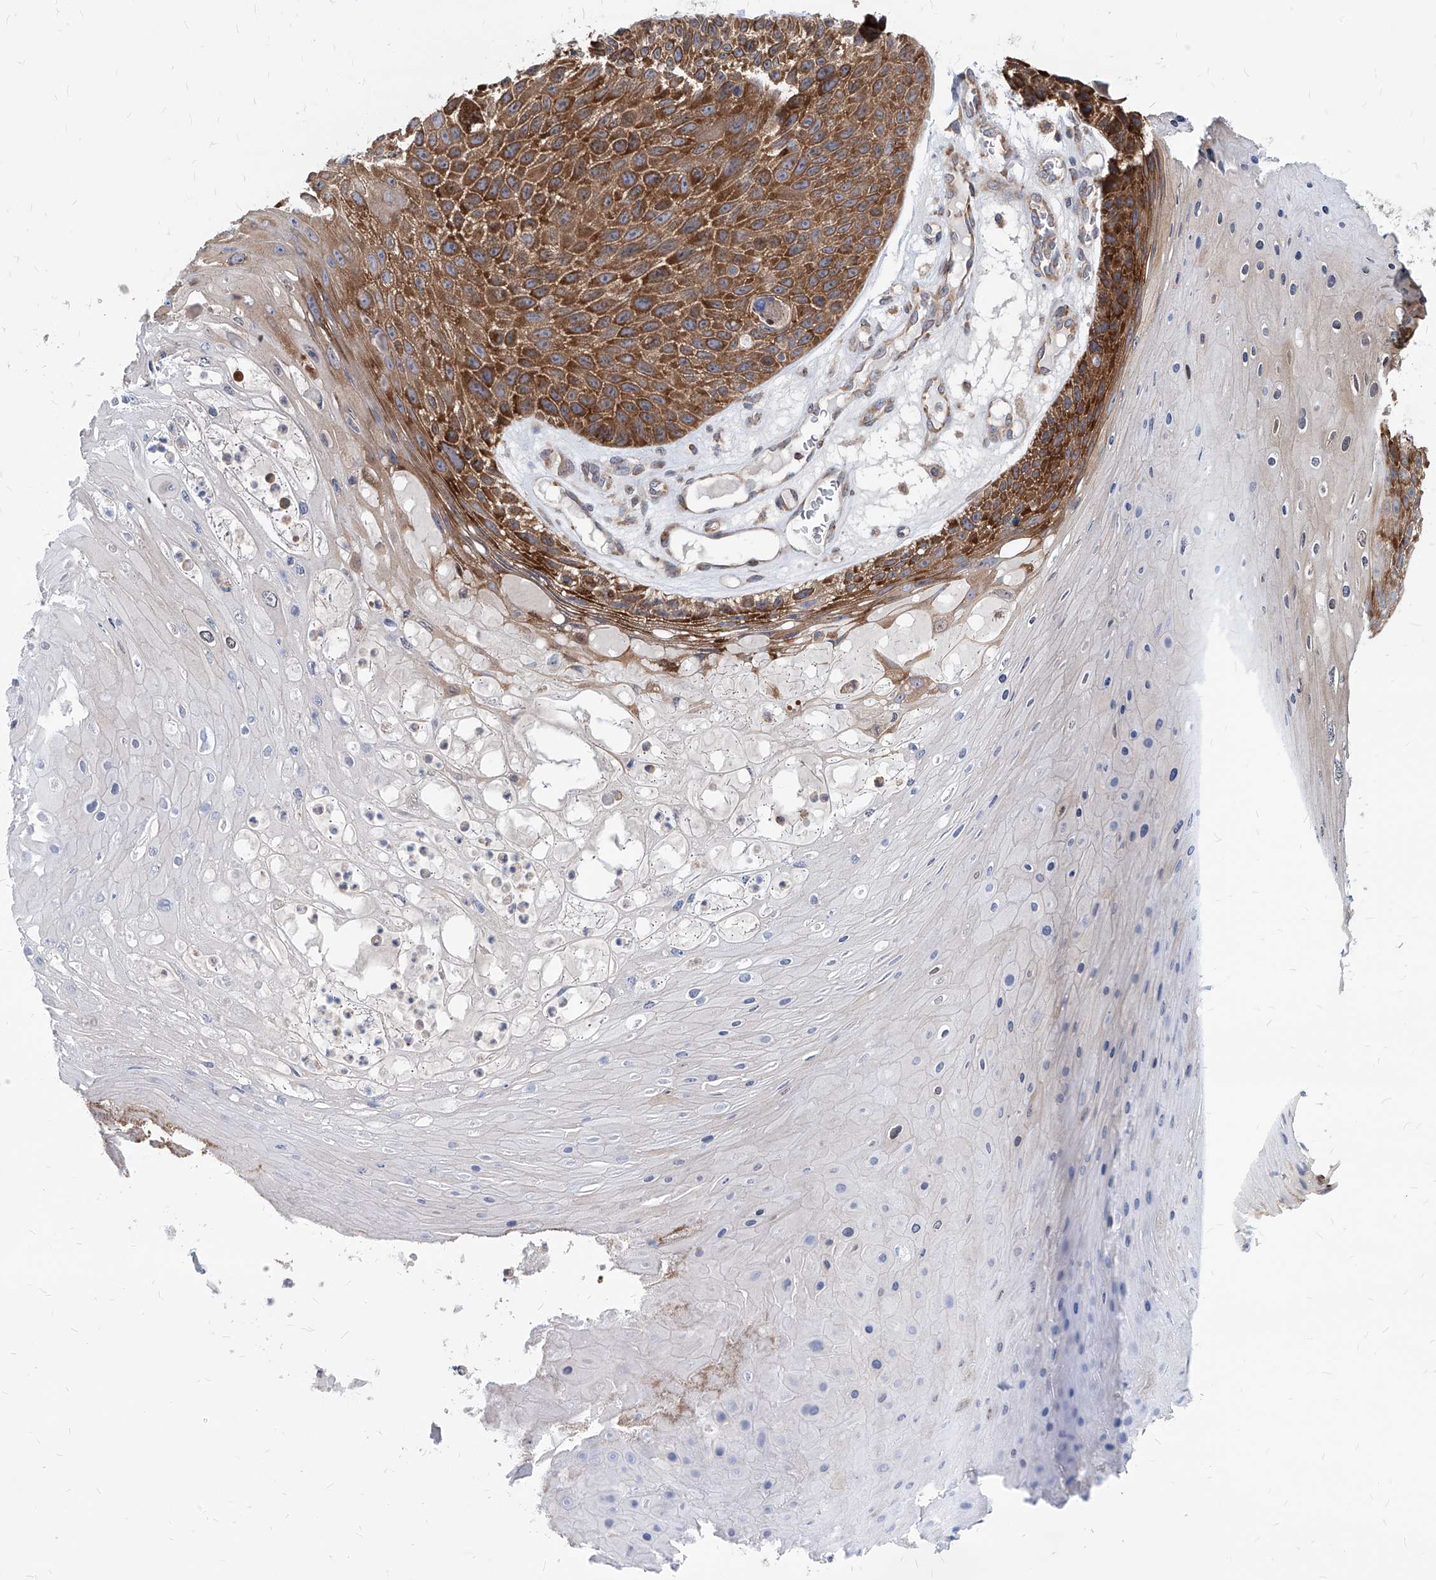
{"staining": {"intensity": "strong", "quantity": ">75%", "location": "cytoplasmic/membranous"}, "tissue": "skin cancer", "cell_type": "Tumor cells", "image_type": "cancer", "snomed": [{"axis": "morphology", "description": "Squamous cell carcinoma, NOS"}, {"axis": "topography", "description": "Skin"}], "caption": "IHC (DAB (3,3'-diaminobenzidine)) staining of human skin squamous cell carcinoma displays strong cytoplasmic/membranous protein expression in about >75% of tumor cells. Using DAB (3,3'-diaminobenzidine) (brown) and hematoxylin (blue) stains, captured at high magnification using brightfield microscopy.", "gene": "FAM83B", "patient": {"sex": "female", "age": 88}}